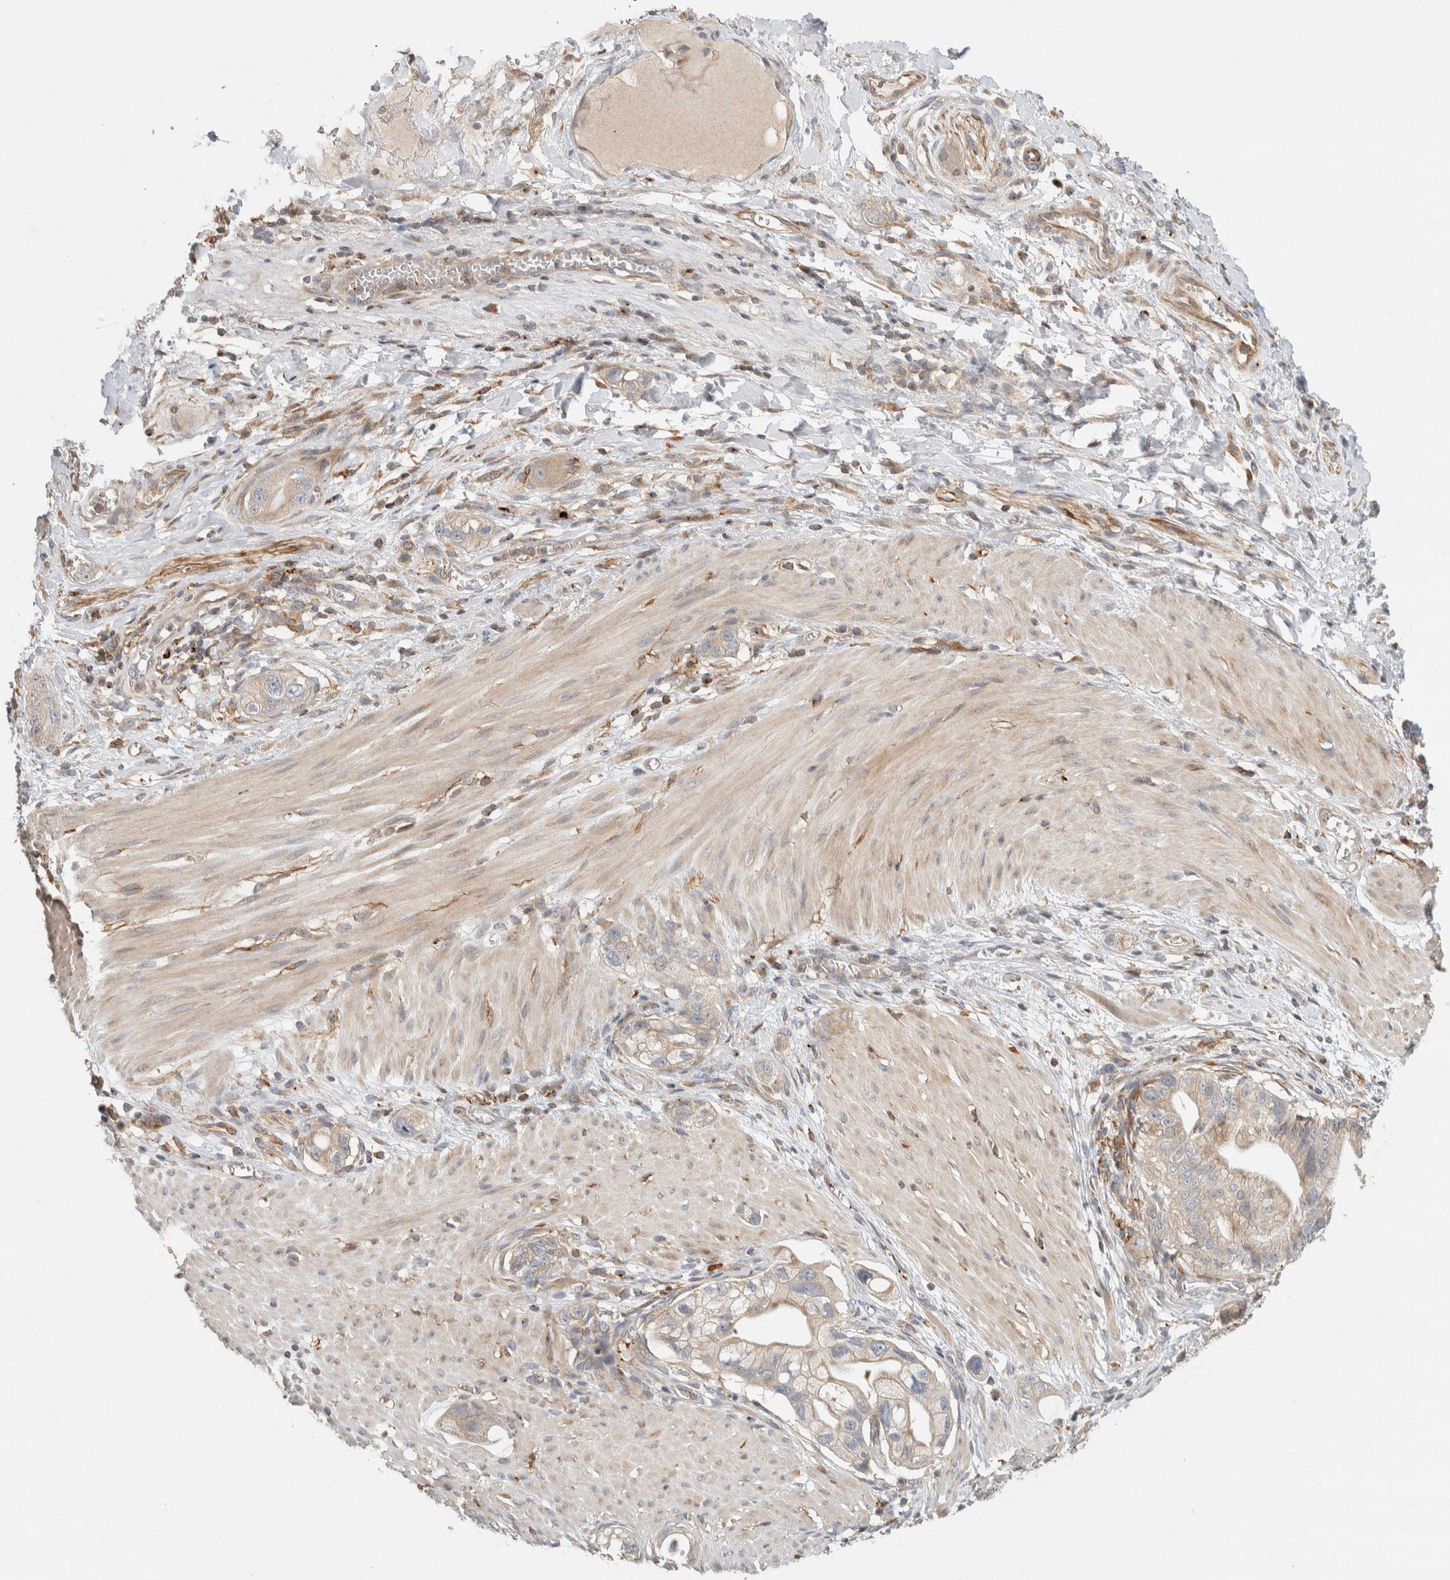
{"staining": {"intensity": "weak", "quantity": ">75%", "location": "cytoplasmic/membranous"}, "tissue": "stomach cancer", "cell_type": "Tumor cells", "image_type": "cancer", "snomed": [{"axis": "morphology", "description": "Adenocarcinoma, NOS"}, {"axis": "topography", "description": "Stomach"}, {"axis": "topography", "description": "Stomach, lower"}], "caption": "About >75% of tumor cells in human stomach adenocarcinoma demonstrate weak cytoplasmic/membranous protein positivity as visualized by brown immunohistochemical staining.", "gene": "KIF9", "patient": {"sex": "female", "age": 48}}